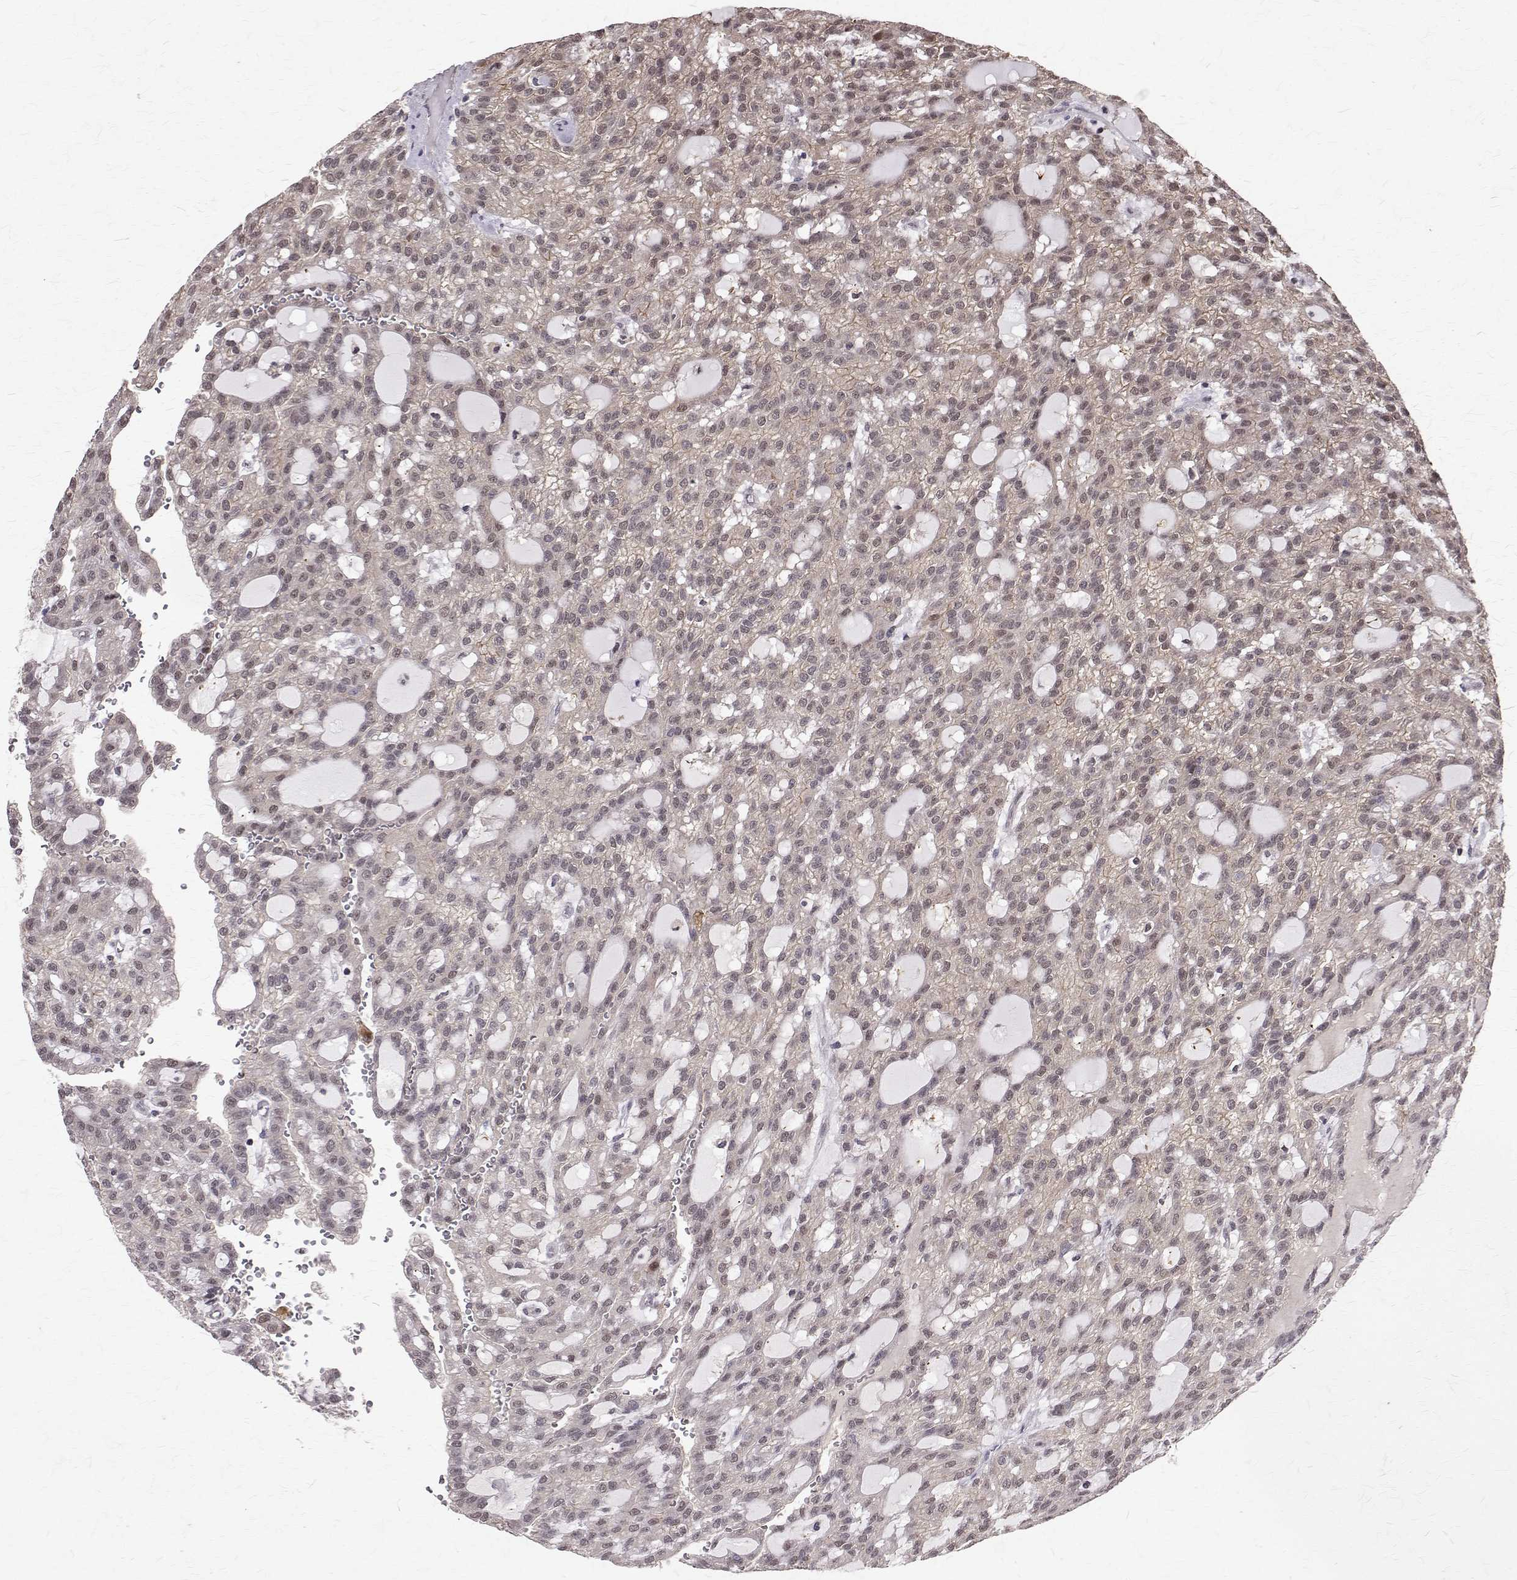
{"staining": {"intensity": "weak", "quantity": "25%-75%", "location": "cytoplasmic/membranous,nuclear"}, "tissue": "renal cancer", "cell_type": "Tumor cells", "image_type": "cancer", "snomed": [{"axis": "morphology", "description": "Adenocarcinoma, NOS"}, {"axis": "topography", "description": "Kidney"}], "caption": "IHC (DAB (3,3'-diaminobenzidine)) staining of renal adenocarcinoma shows weak cytoplasmic/membranous and nuclear protein positivity in approximately 25%-75% of tumor cells. (DAB (3,3'-diaminobenzidine) IHC, brown staining for protein, blue staining for nuclei).", "gene": "NIF3L1", "patient": {"sex": "male", "age": 63}}